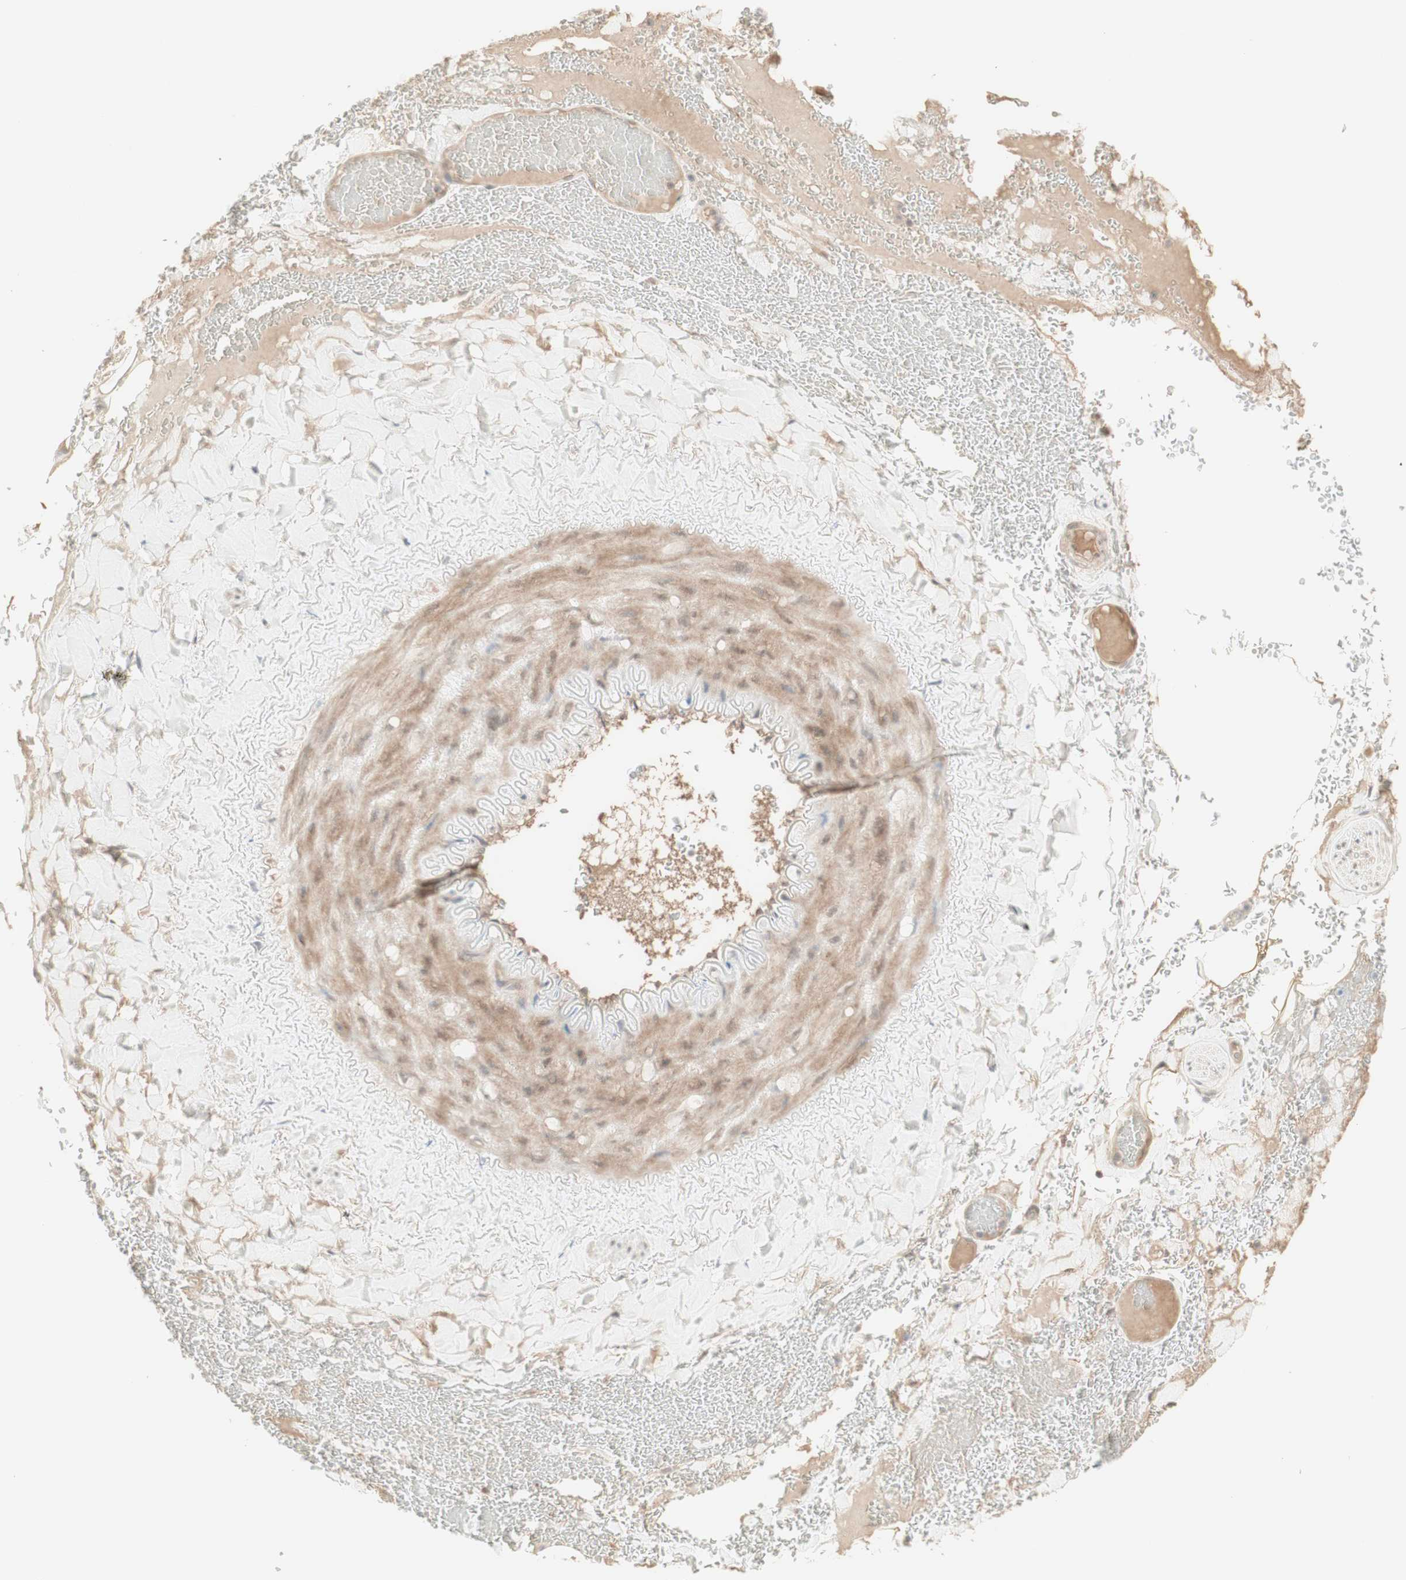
{"staining": {"intensity": "weak", "quantity": "25%-75%", "location": "cytoplasmic/membranous"}, "tissue": "adipose tissue", "cell_type": "Adipocytes", "image_type": "normal", "snomed": [{"axis": "morphology", "description": "Normal tissue, NOS"}, {"axis": "topography", "description": "Peripheral nerve tissue"}], "caption": "This micrograph demonstrates IHC staining of unremarkable human adipose tissue, with low weak cytoplasmic/membranous positivity in about 25%-75% of adipocytes.", "gene": "PLCD4", "patient": {"sex": "male", "age": 70}}